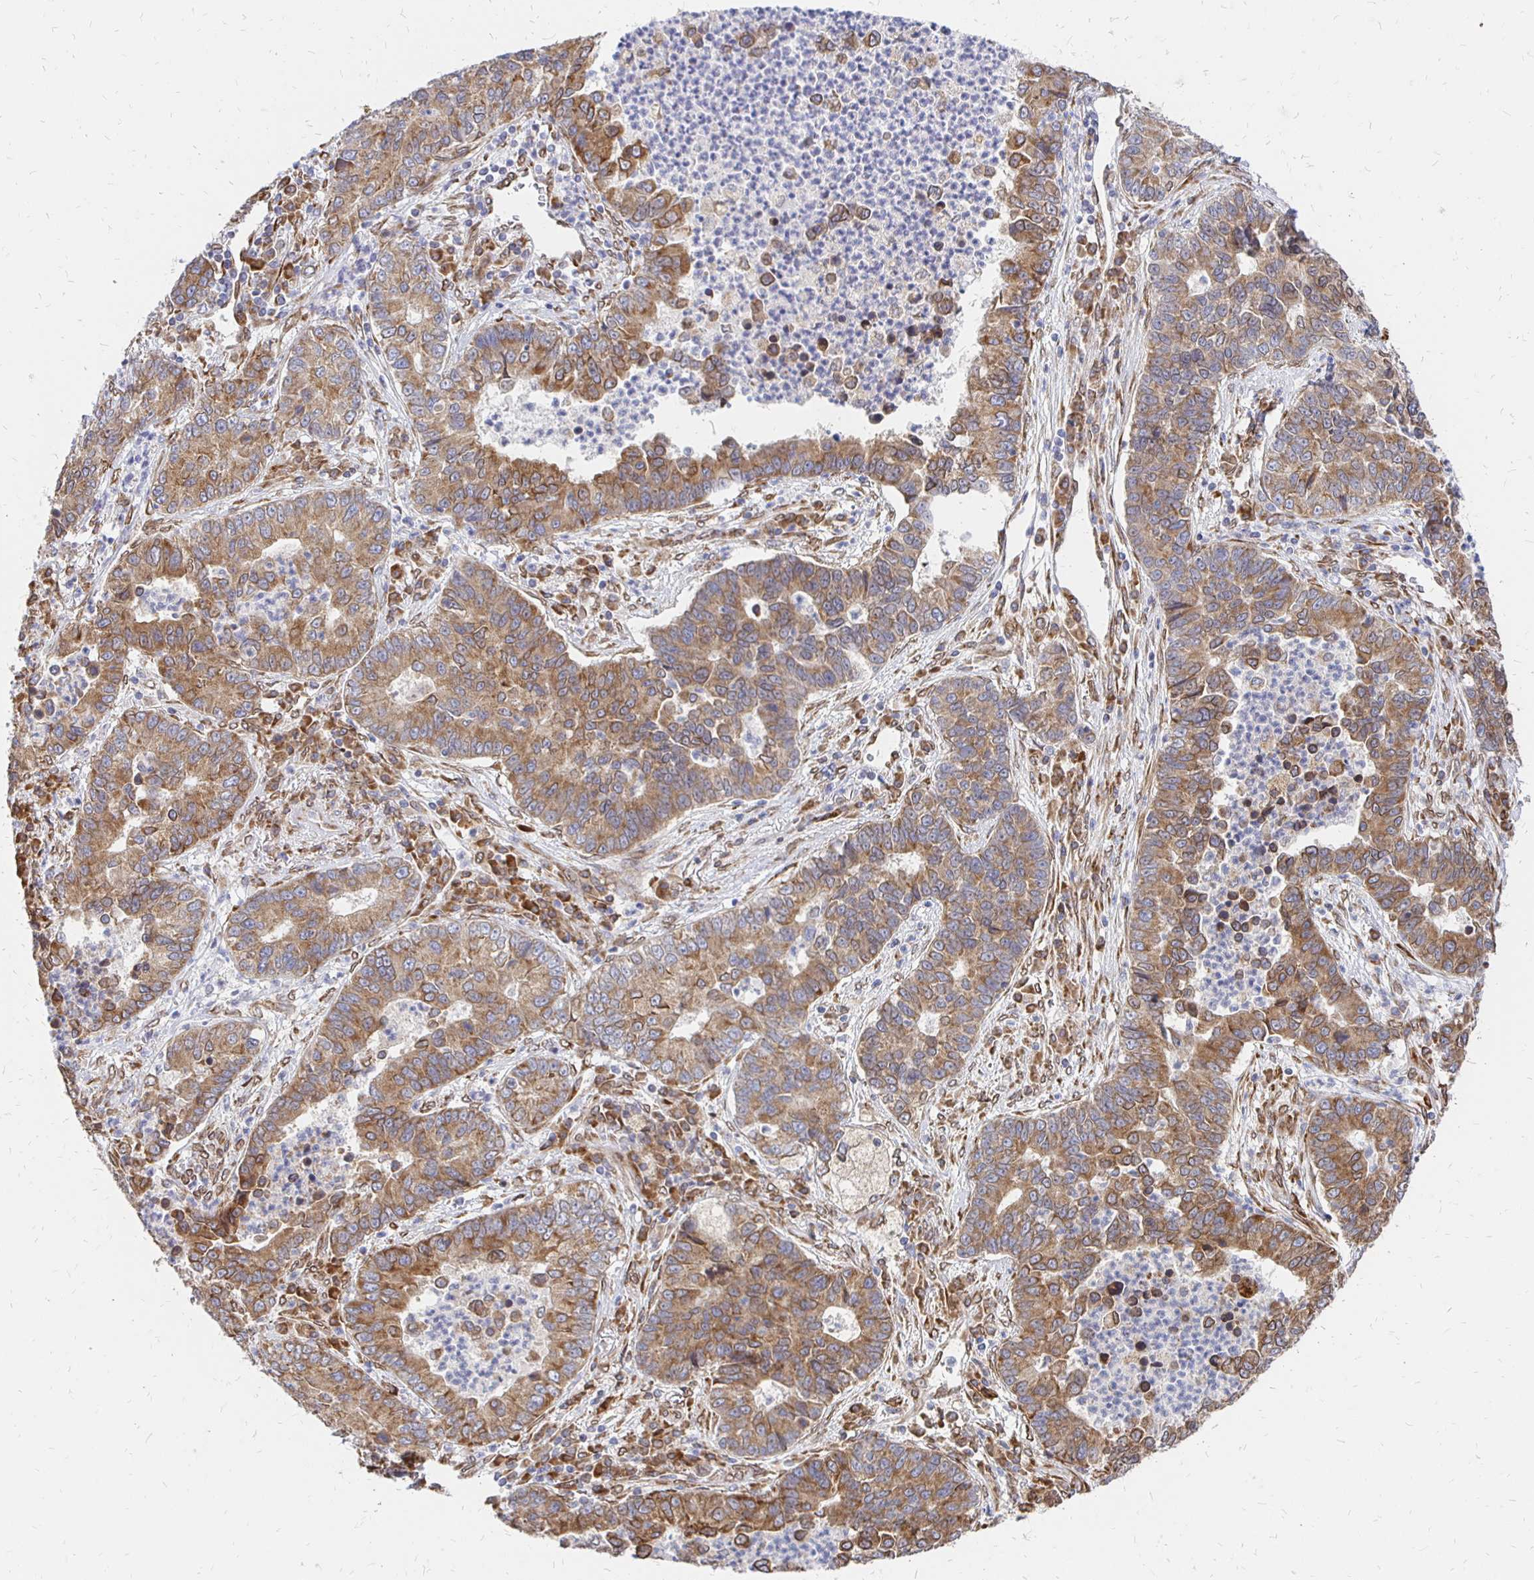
{"staining": {"intensity": "moderate", "quantity": ">75%", "location": "cytoplasmic/membranous"}, "tissue": "lung cancer", "cell_type": "Tumor cells", "image_type": "cancer", "snomed": [{"axis": "morphology", "description": "Adenocarcinoma, NOS"}, {"axis": "topography", "description": "Lung"}], "caption": "Lung cancer (adenocarcinoma) tissue displays moderate cytoplasmic/membranous expression in approximately >75% of tumor cells", "gene": "PELI3", "patient": {"sex": "female", "age": 57}}